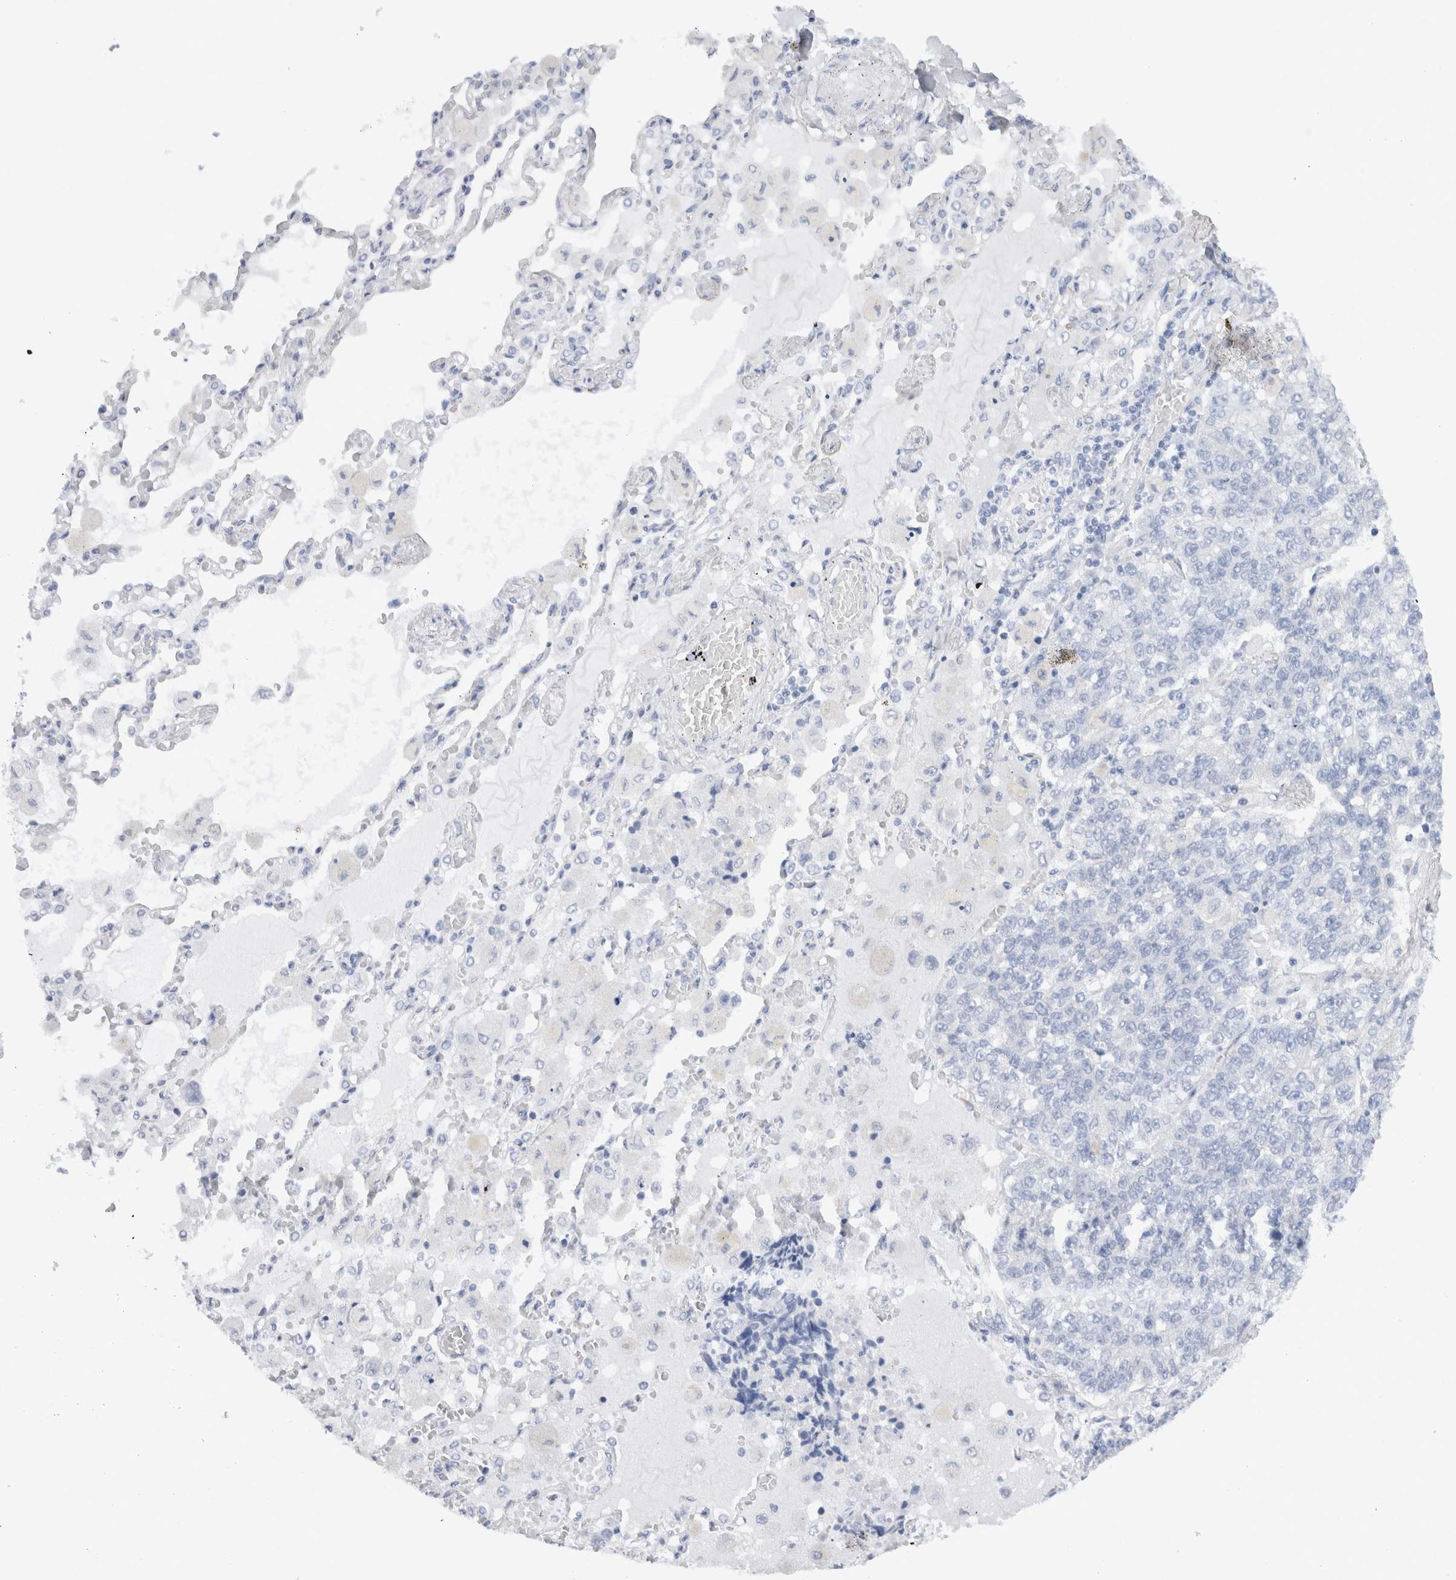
{"staining": {"intensity": "negative", "quantity": "none", "location": "none"}, "tissue": "lung cancer", "cell_type": "Tumor cells", "image_type": "cancer", "snomed": [{"axis": "morphology", "description": "Adenocarcinoma, NOS"}, {"axis": "topography", "description": "Lung"}], "caption": "A micrograph of human lung cancer (adenocarcinoma) is negative for staining in tumor cells.", "gene": "C9orf50", "patient": {"sex": "male", "age": 49}}